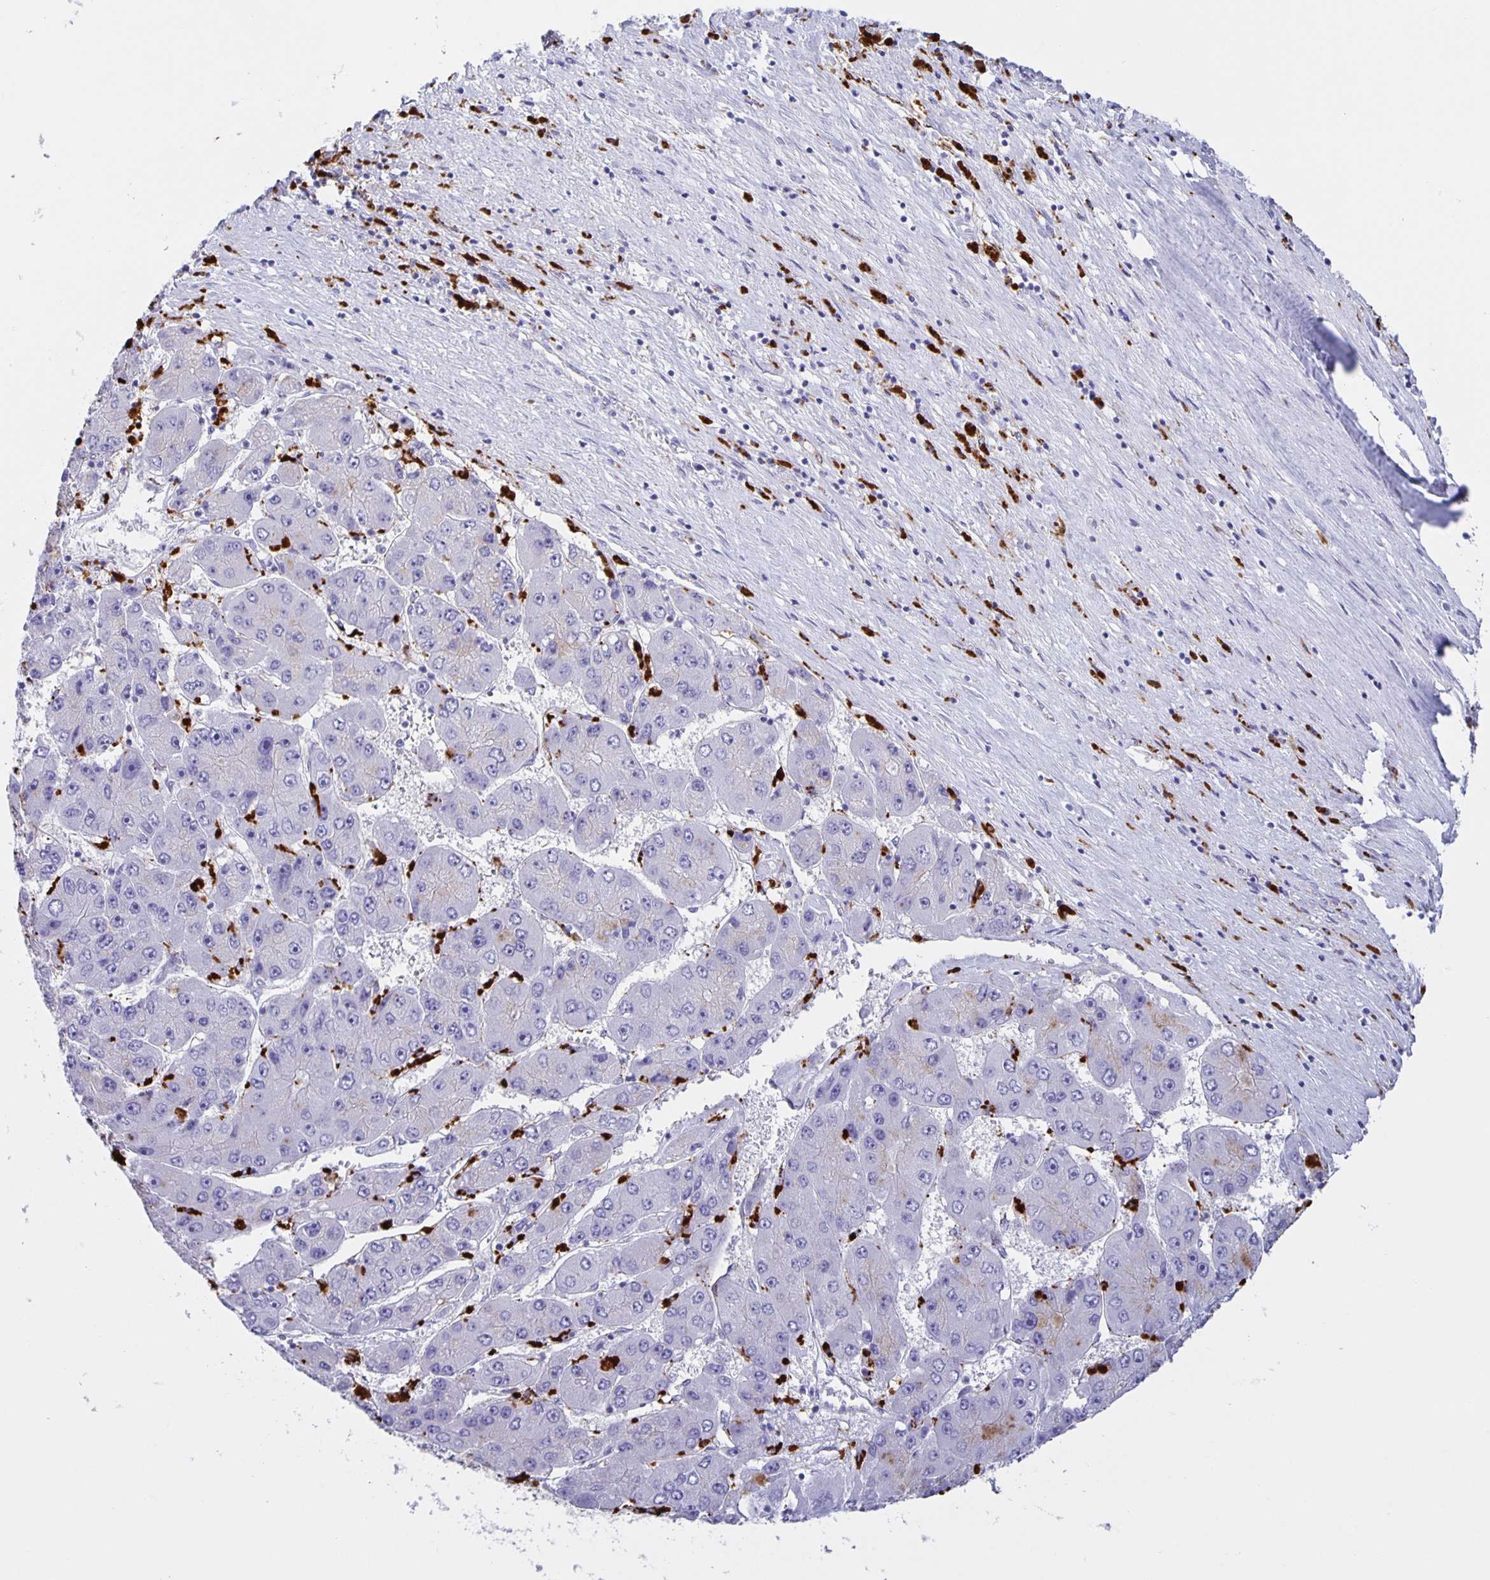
{"staining": {"intensity": "negative", "quantity": "none", "location": "none"}, "tissue": "liver cancer", "cell_type": "Tumor cells", "image_type": "cancer", "snomed": [{"axis": "morphology", "description": "Carcinoma, Hepatocellular, NOS"}, {"axis": "topography", "description": "Liver"}], "caption": "IHC histopathology image of human hepatocellular carcinoma (liver) stained for a protein (brown), which demonstrates no positivity in tumor cells.", "gene": "LIPA", "patient": {"sex": "female", "age": 61}}